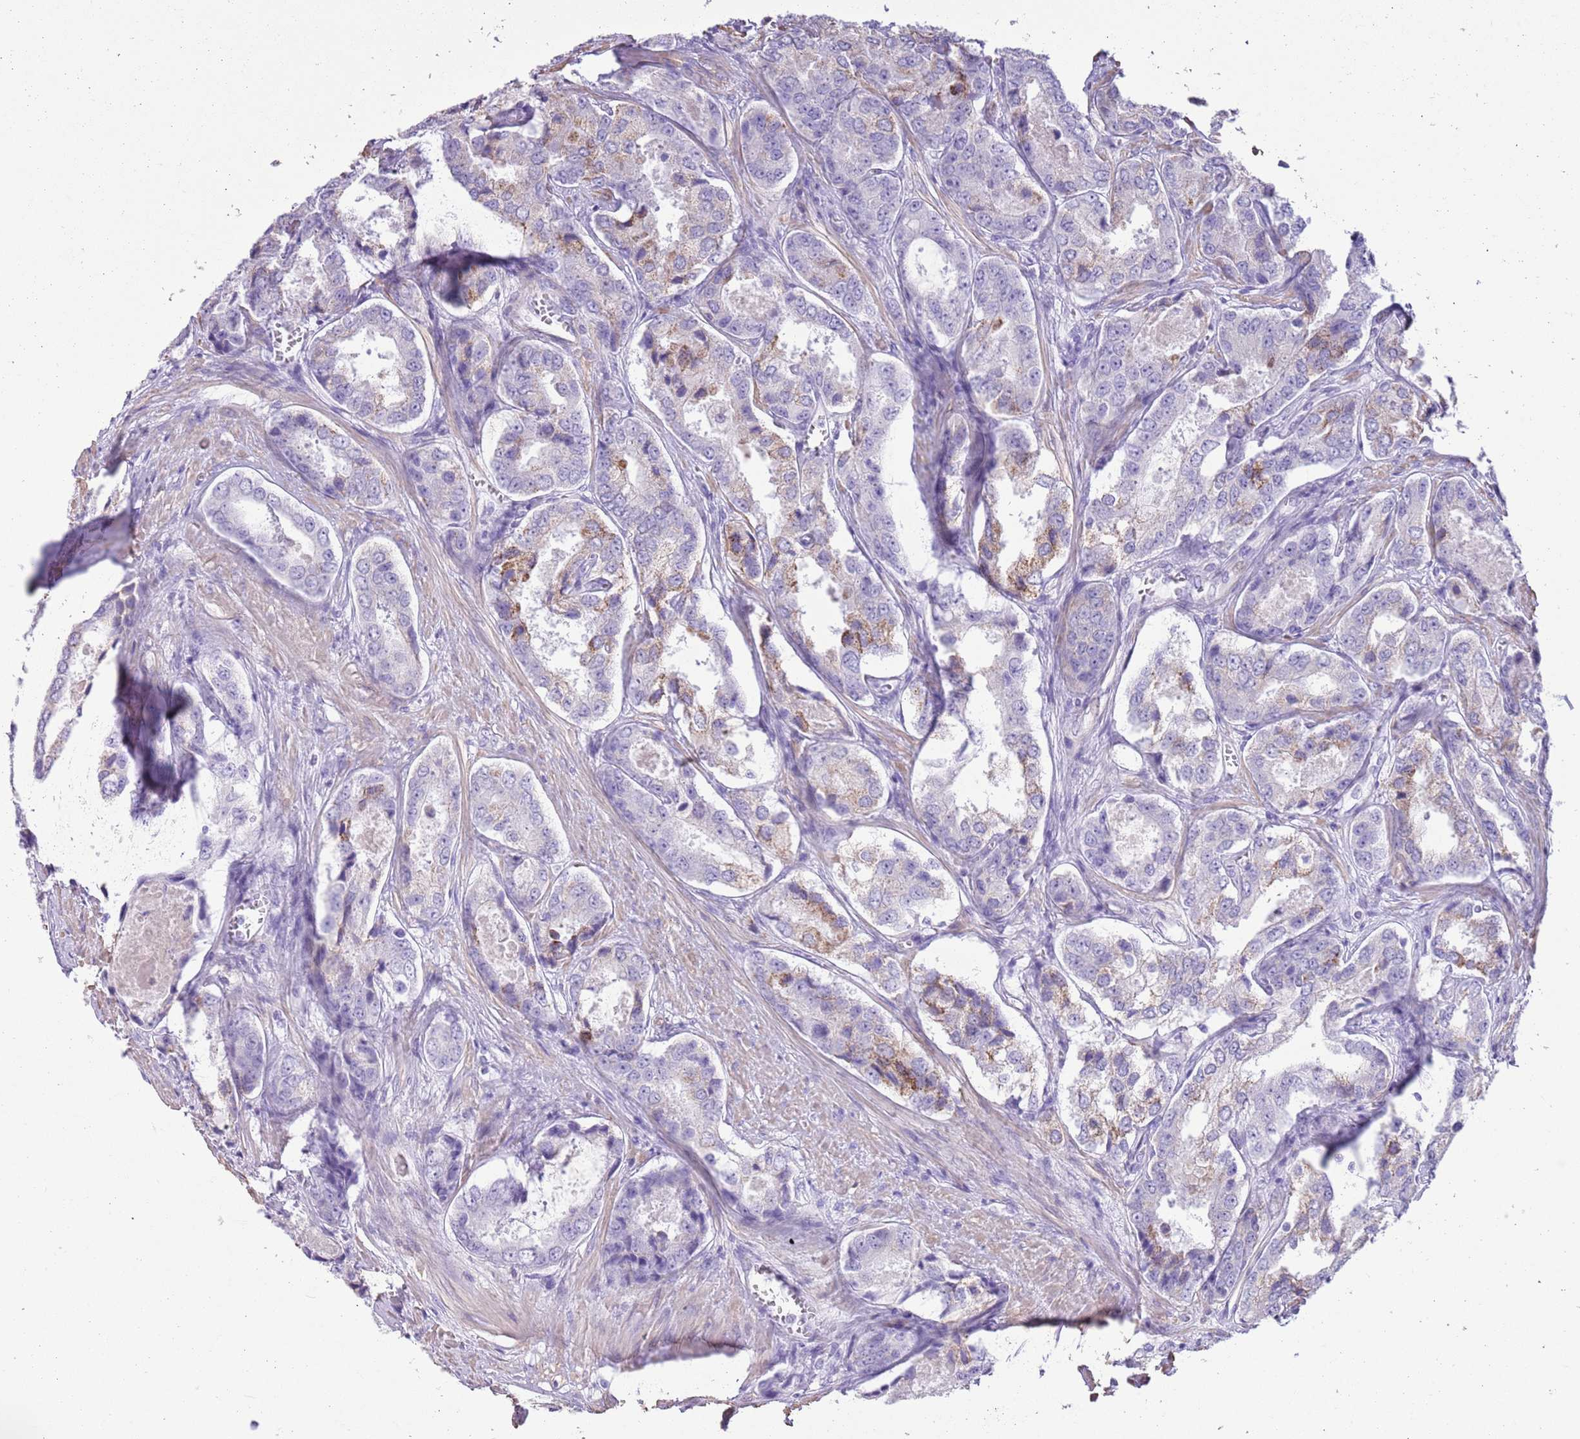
{"staining": {"intensity": "moderate", "quantity": "<25%", "location": "cytoplasmic/membranous"}, "tissue": "prostate cancer", "cell_type": "Tumor cells", "image_type": "cancer", "snomed": [{"axis": "morphology", "description": "Adenocarcinoma, Low grade"}, {"axis": "topography", "description": "Prostate"}], "caption": "Immunohistochemistry (IHC) of human prostate adenocarcinoma (low-grade) displays low levels of moderate cytoplasmic/membranous positivity in approximately <25% of tumor cells.", "gene": "SLC7A14", "patient": {"sex": "male", "age": 68}}